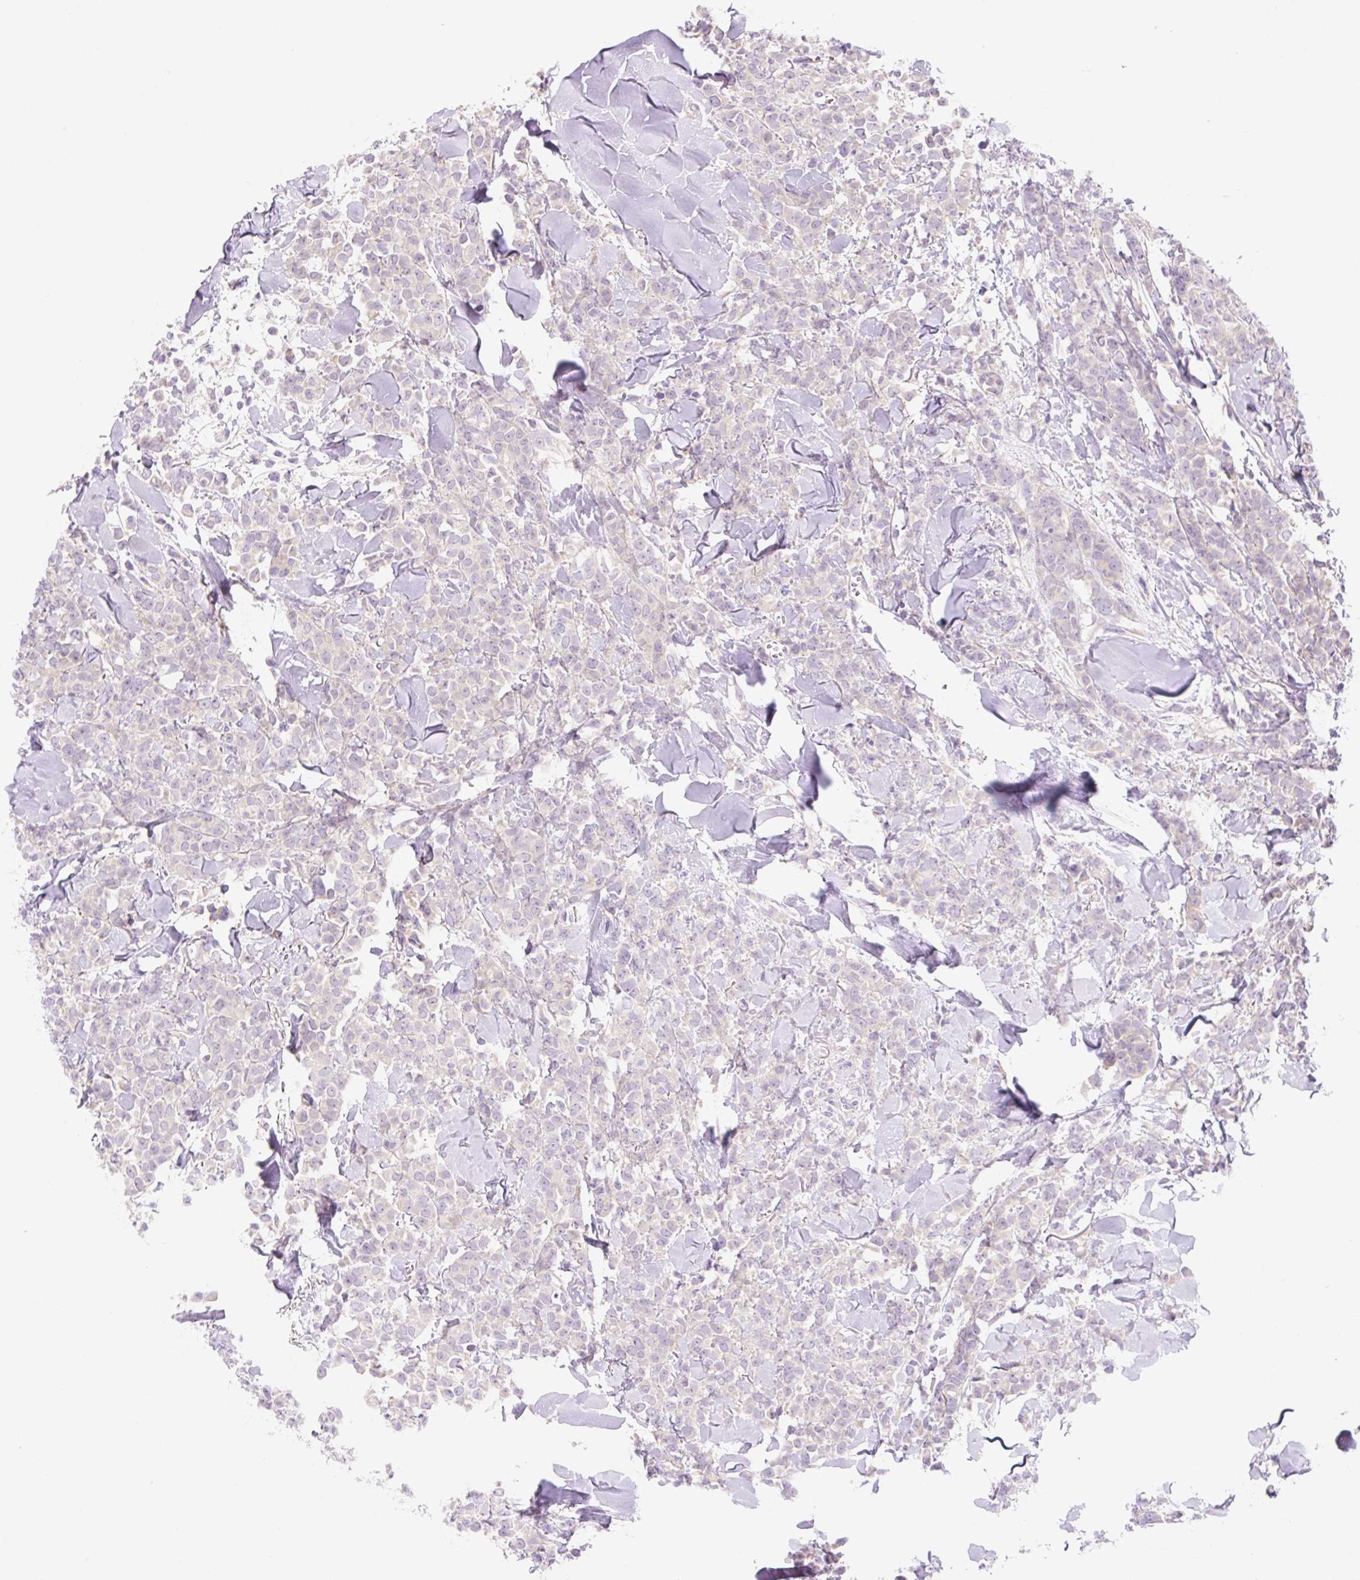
{"staining": {"intensity": "negative", "quantity": "none", "location": "none"}, "tissue": "breast cancer", "cell_type": "Tumor cells", "image_type": "cancer", "snomed": [{"axis": "morphology", "description": "Lobular carcinoma"}, {"axis": "topography", "description": "Breast"}], "caption": "Immunohistochemistry (IHC) of breast lobular carcinoma reveals no expression in tumor cells.", "gene": "CELF6", "patient": {"sex": "female", "age": 91}}